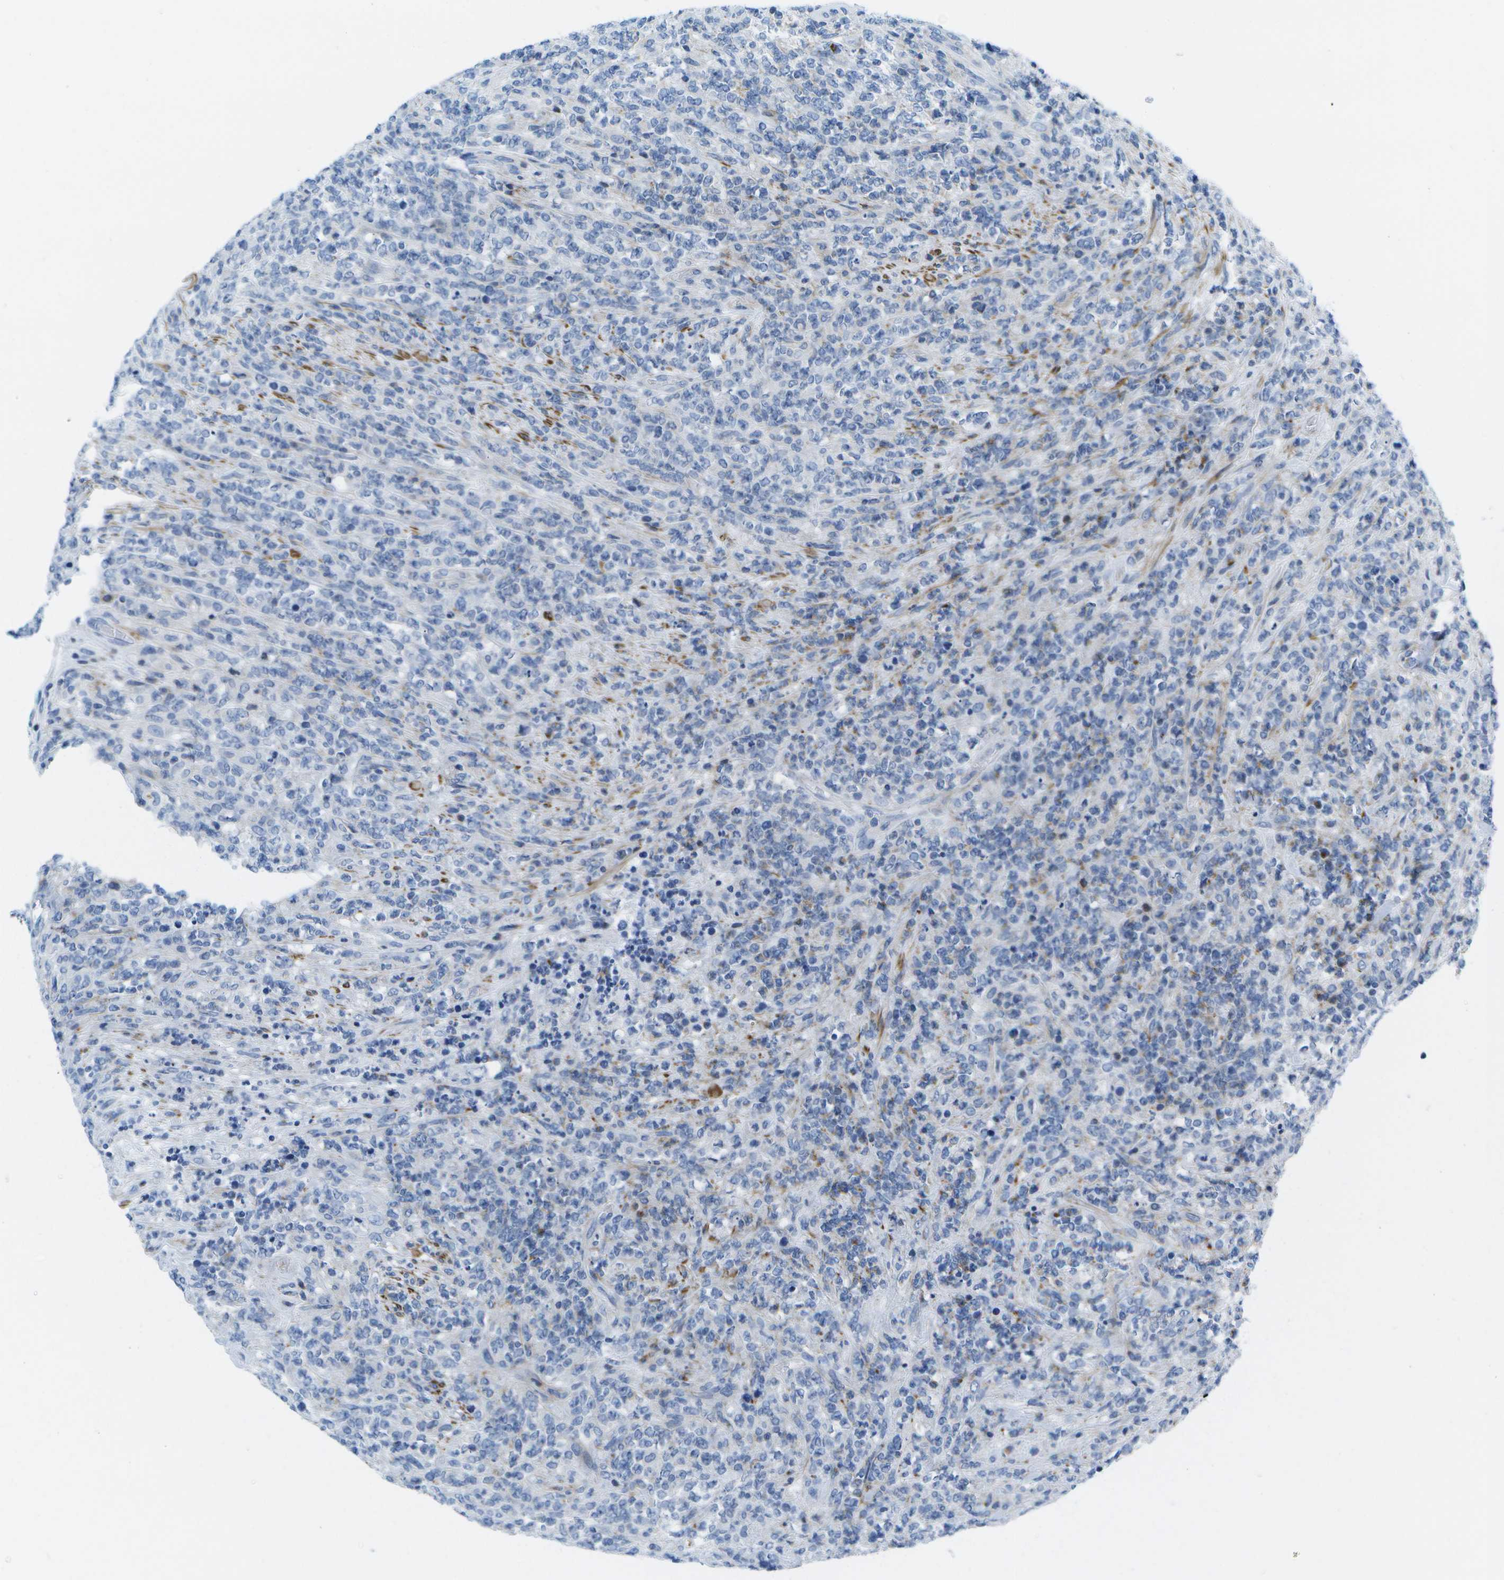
{"staining": {"intensity": "negative", "quantity": "none", "location": "none"}, "tissue": "lymphoma", "cell_type": "Tumor cells", "image_type": "cancer", "snomed": [{"axis": "morphology", "description": "Malignant lymphoma, non-Hodgkin's type, High grade"}, {"axis": "topography", "description": "Soft tissue"}], "caption": "DAB (3,3'-diaminobenzidine) immunohistochemical staining of malignant lymphoma, non-Hodgkin's type (high-grade) demonstrates no significant positivity in tumor cells.", "gene": "ADGRG6", "patient": {"sex": "male", "age": 18}}